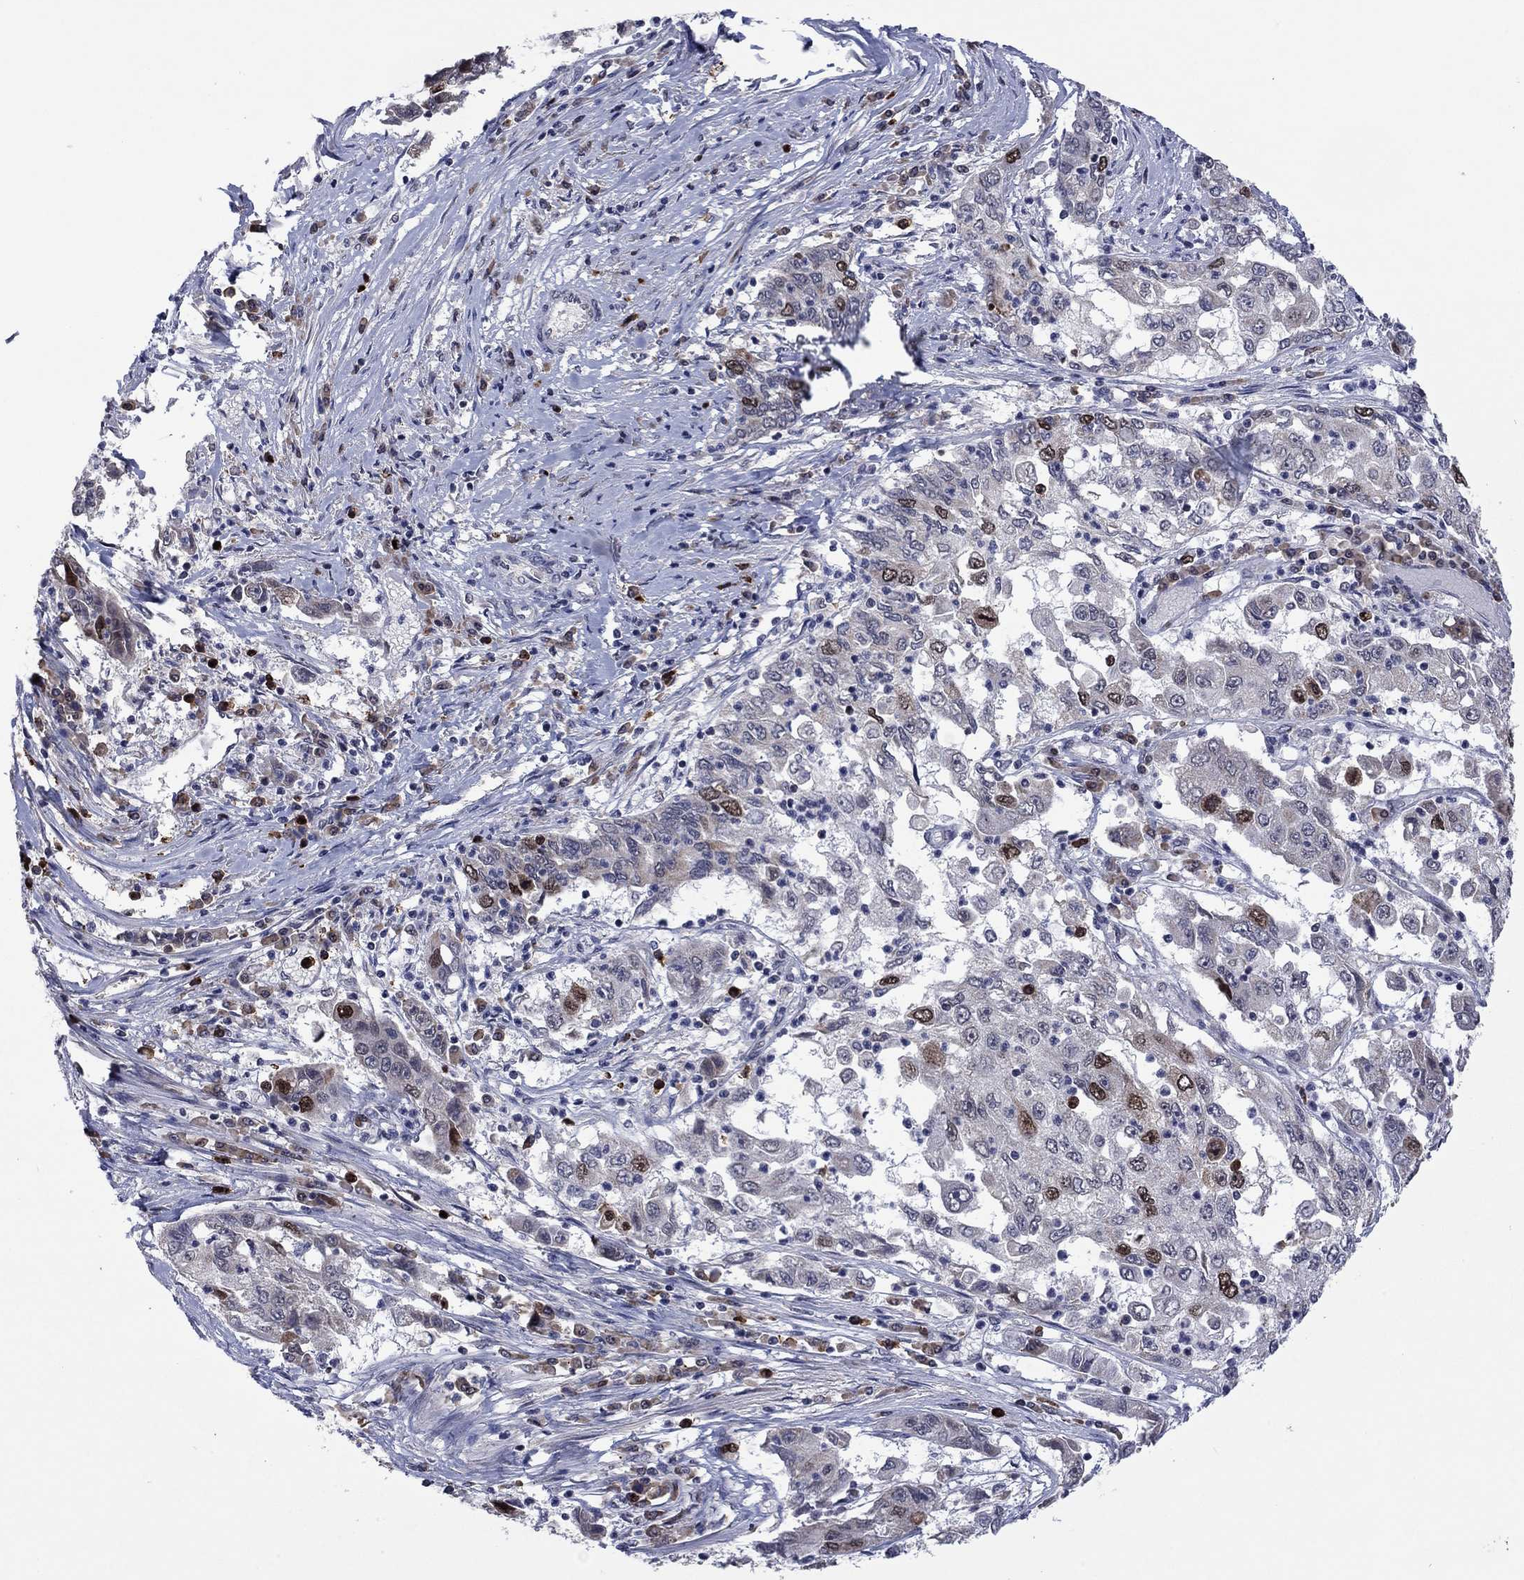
{"staining": {"intensity": "strong", "quantity": "<25%", "location": "nuclear"}, "tissue": "cervical cancer", "cell_type": "Tumor cells", "image_type": "cancer", "snomed": [{"axis": "morphology", "description": "Squamous cell carcinoma, NOS"}, {"axis": "topography", "description": "Cervix"}], "caption": "Human cervical squamous cell carcinoma stained with a protein marker demonstrates strong staining in tumor cells.", "gene": "CDCA5", "patient": {"sex": "female", "age": 36}}